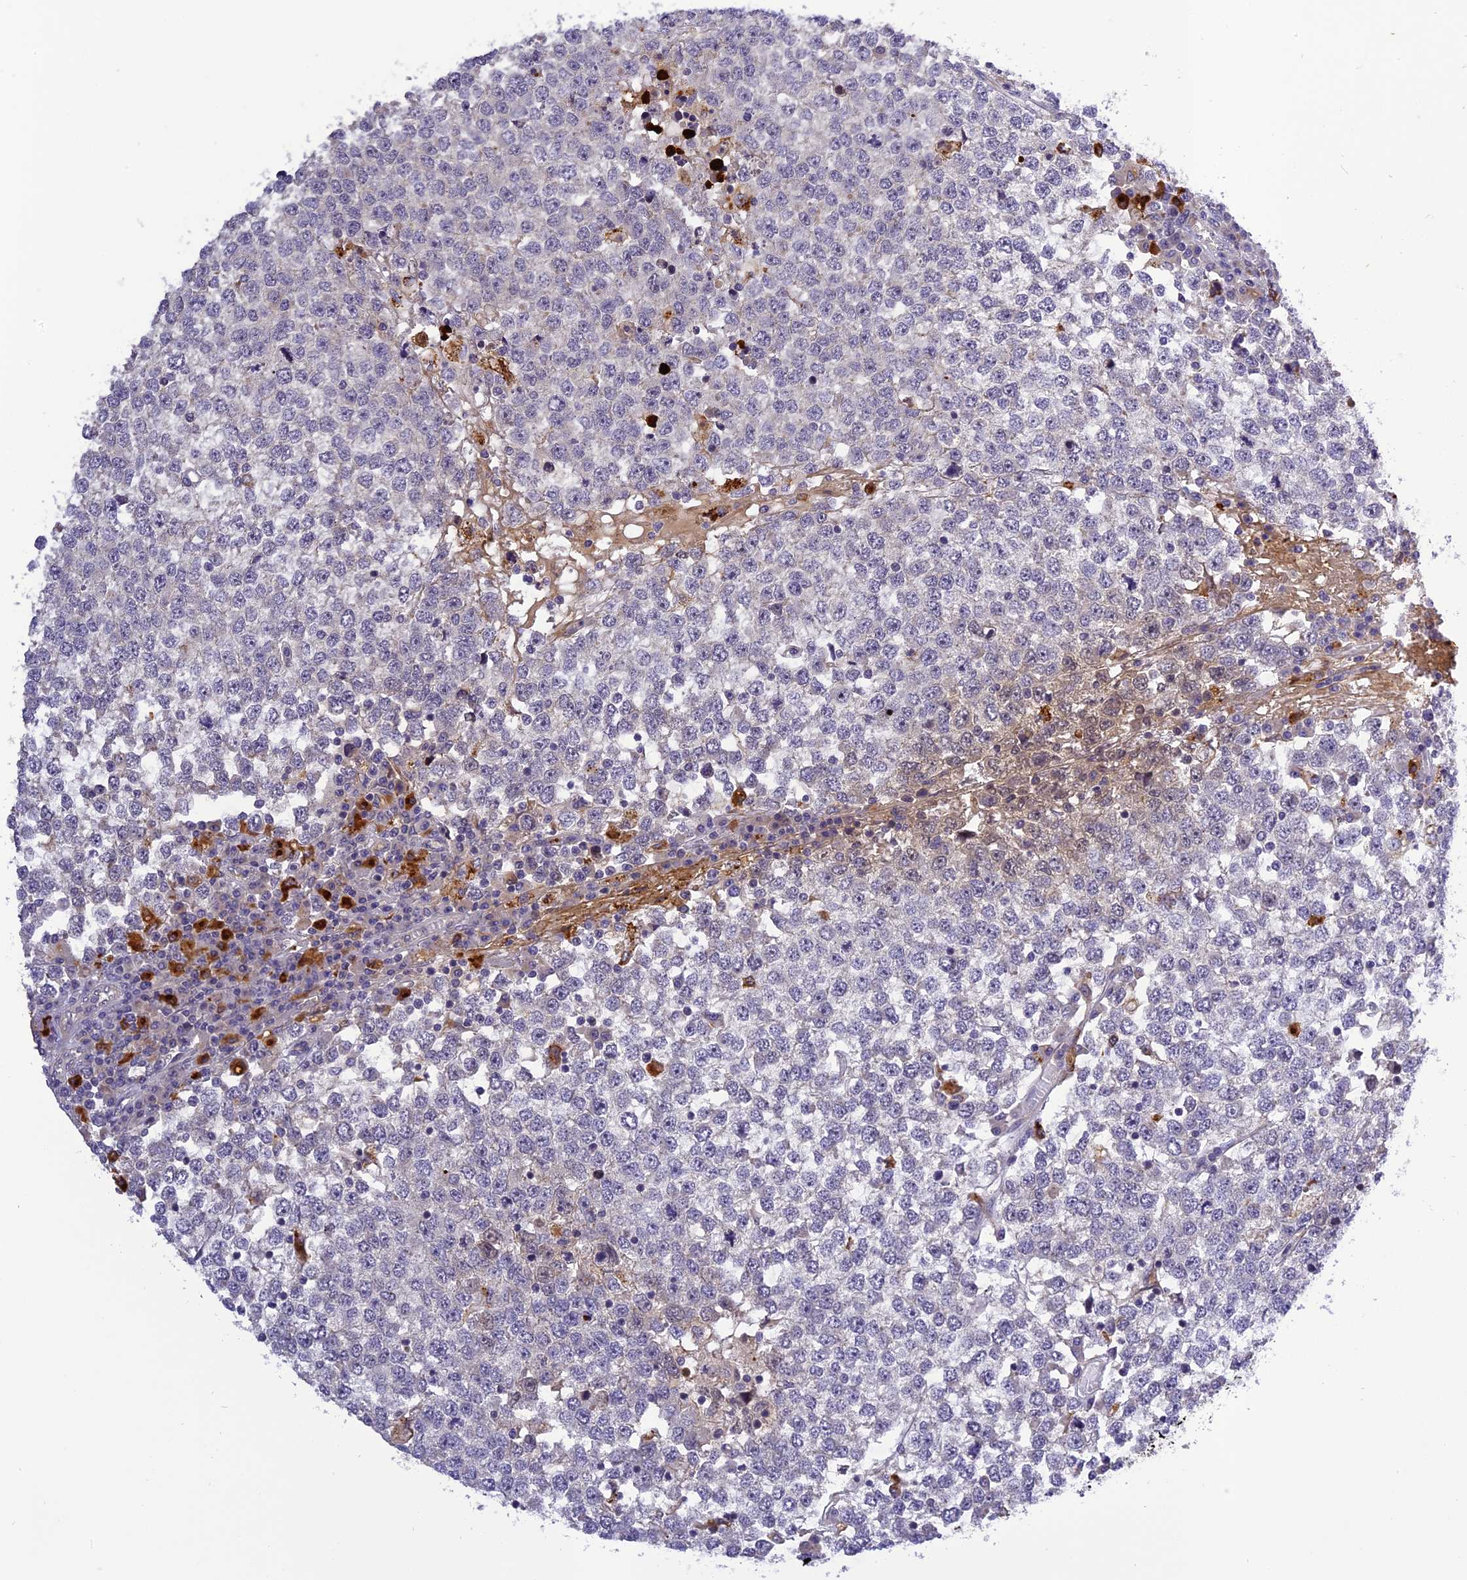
{"staining": {"intensity": "negative", "quantity": "none", "location": "none"}, "tissue": "testis cancer", "cell_type": "Tumor cells", "image_type": "cancer", "snomed": [{"axis": "morphology", "description": "Seminoma, NOS"}, {"axis": "topography", "description": "Testis"}], "caption": "High magnification brightfield microscopy of testis seminoma stained with DAB (3,3'-diaminobenzidine) (brown) and counterstained with hematoxylin (blue): tumor cells show no significant positivity.", "gene": "FNIP2", "patient": {"sex": "male", "age": 65}}